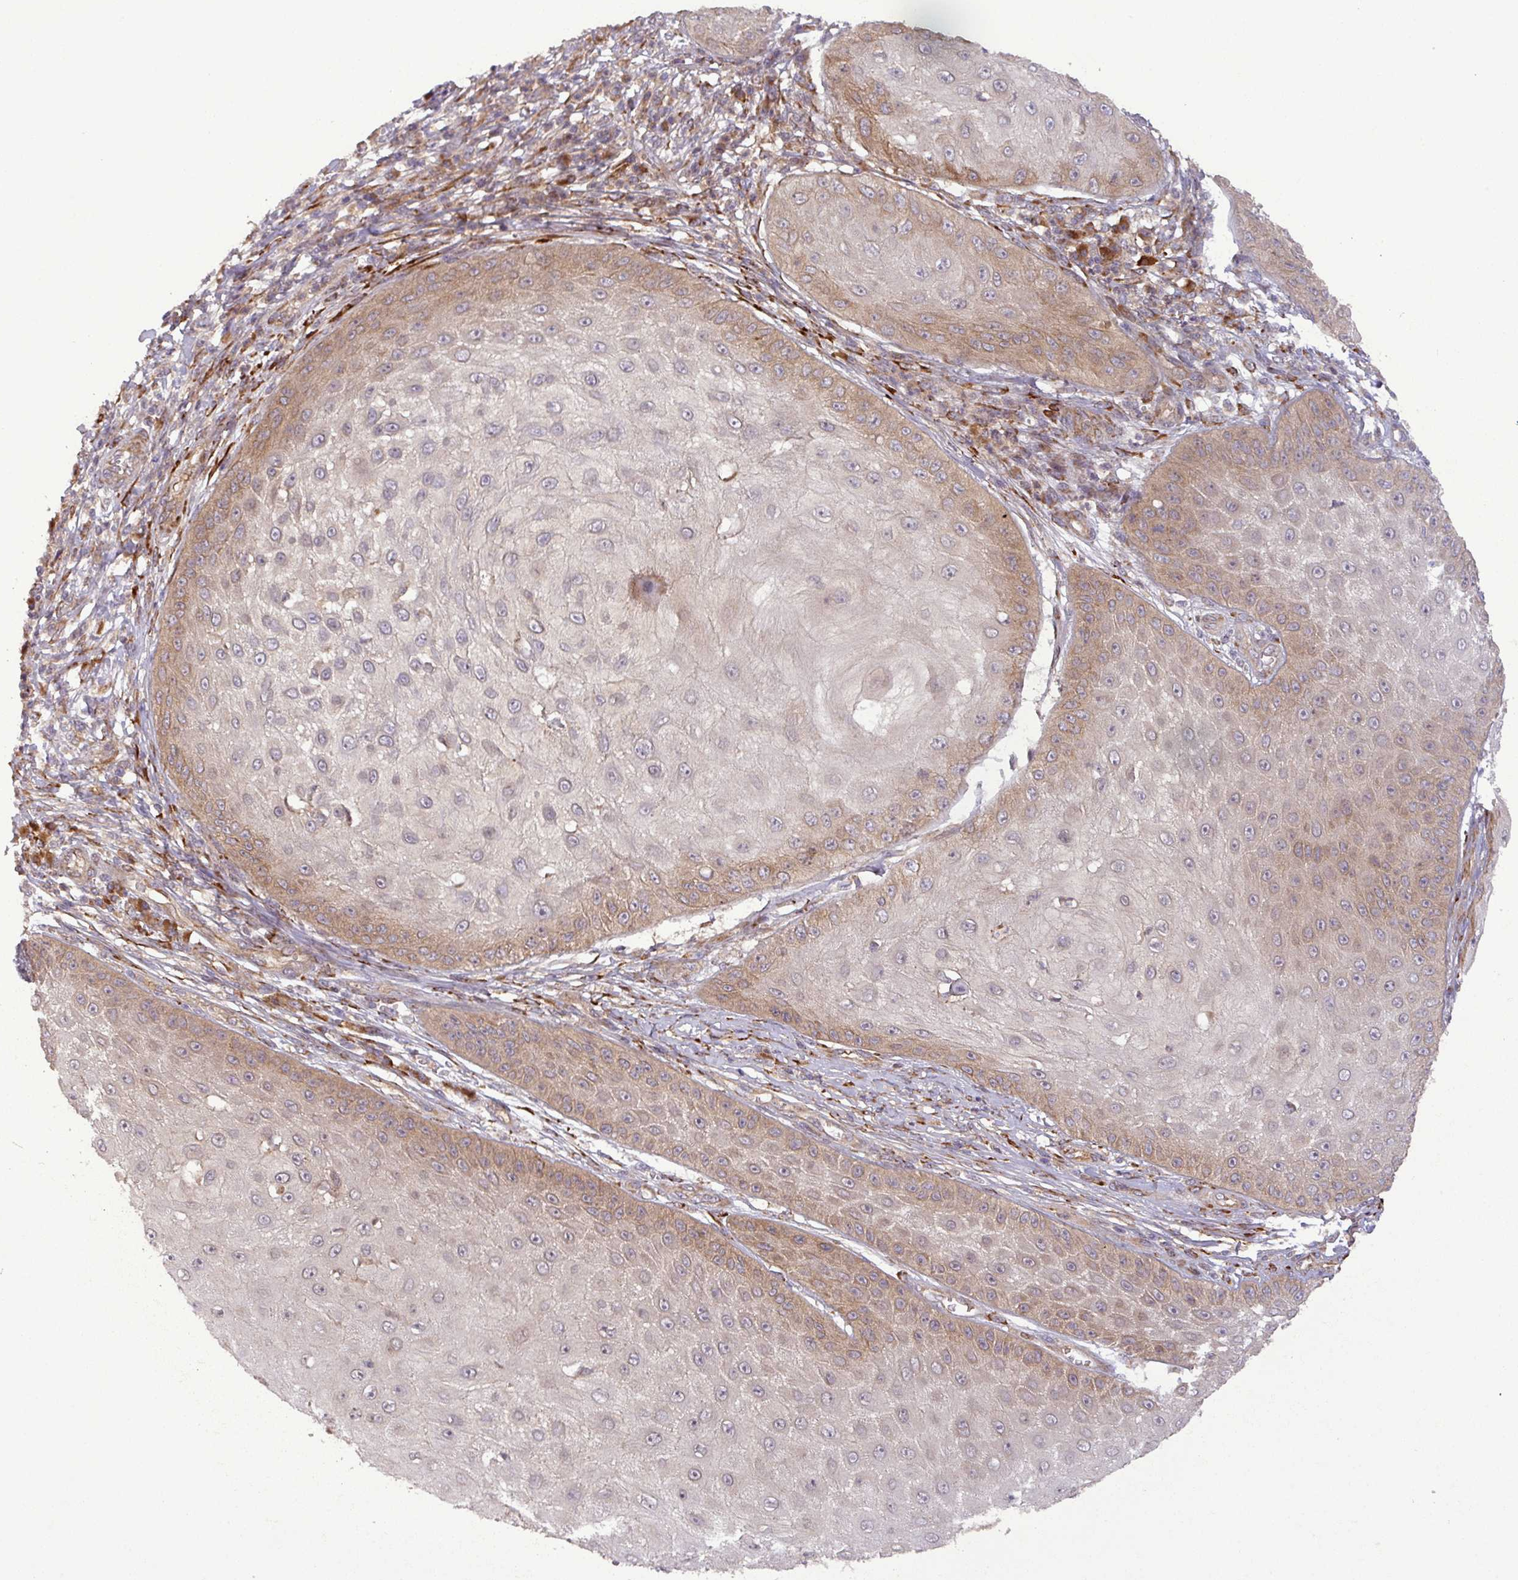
{"staining": {"intensity": "moderate", "quantity": "25%-75%", "location": "cytoplasmic/membranous"}, "tissue": "skin cancer", "cell_type": "Tumor cells", "image_type": "cancer", "snomed": [{"axis": "morphology", "description": "Squamous cell carcinoma, NOS"}, {"axis": "topography", "description": "Skin"}], "caption": "A medium amount of moderate cytoplasmic/membranous staining is appreciated in about 25%-75% of tumor cells in skin squamous cell carcinoma tissue.", "gene": "ART1", "patient": {"sex": "male", "age": 70}}